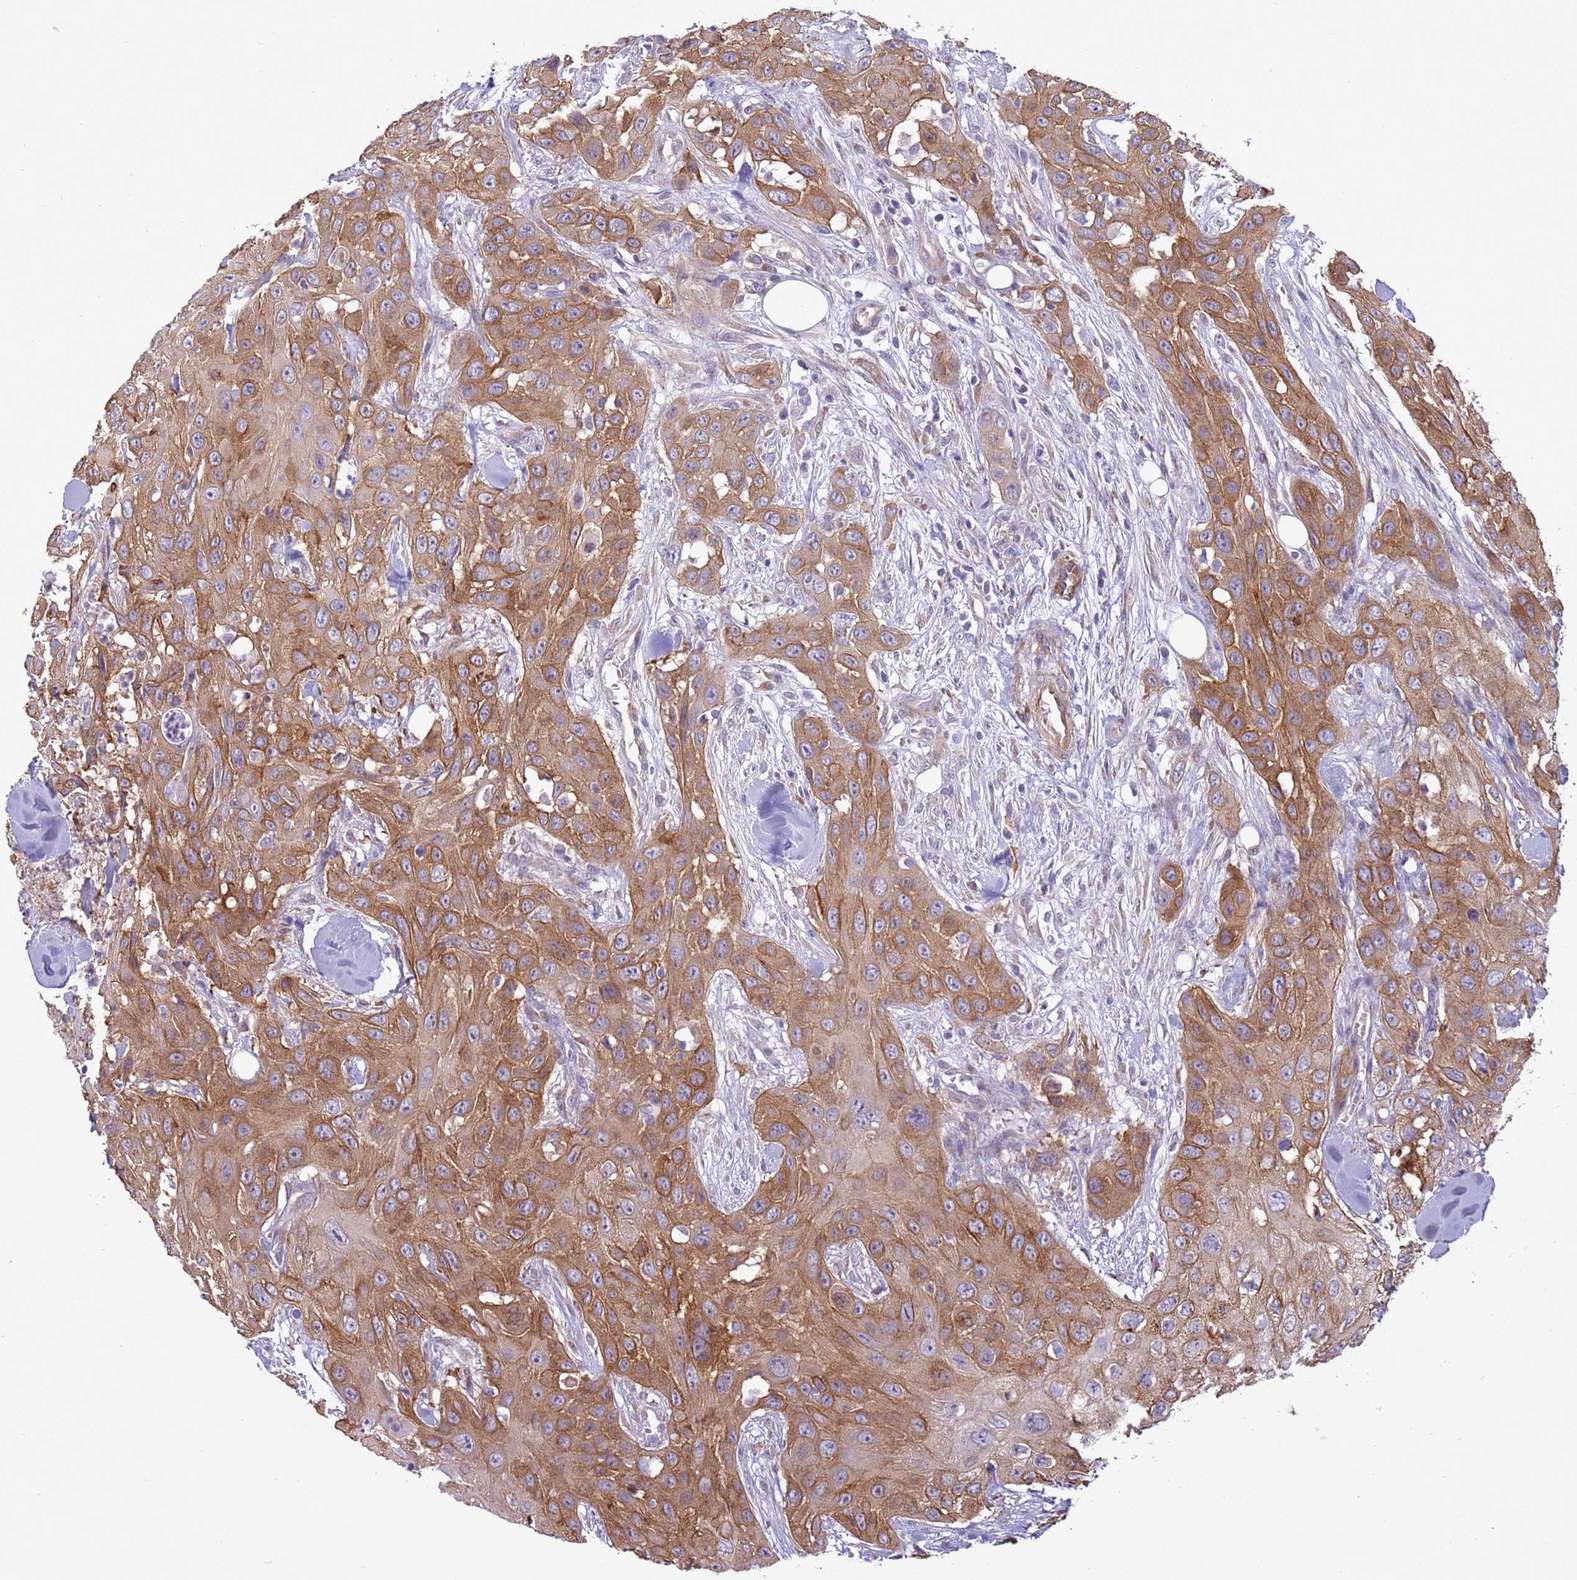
{"staining": {"intensity": "moderate", "quantity": ">75%", "location": "cytoplasmic/membranous"}, "tissue": "head and neck cancer", "cell_type": "Tumor cells", "image_type": "cancer", "snomed": [{"axis": "morphology", "description": "Squamous cell carcinoma, NOS"}, {"axis": "topography", "description": "Head-Neck"}], "caption": "This micrograph shows immunohistochemistry staining of human head and neck squamous cell carcinoma, with medium moderate cytoplasmic/membranous expression in approximately >75% of tumor cells.", "gene": "ITGB4", "patient": {"sex": "male", "age": 81}}